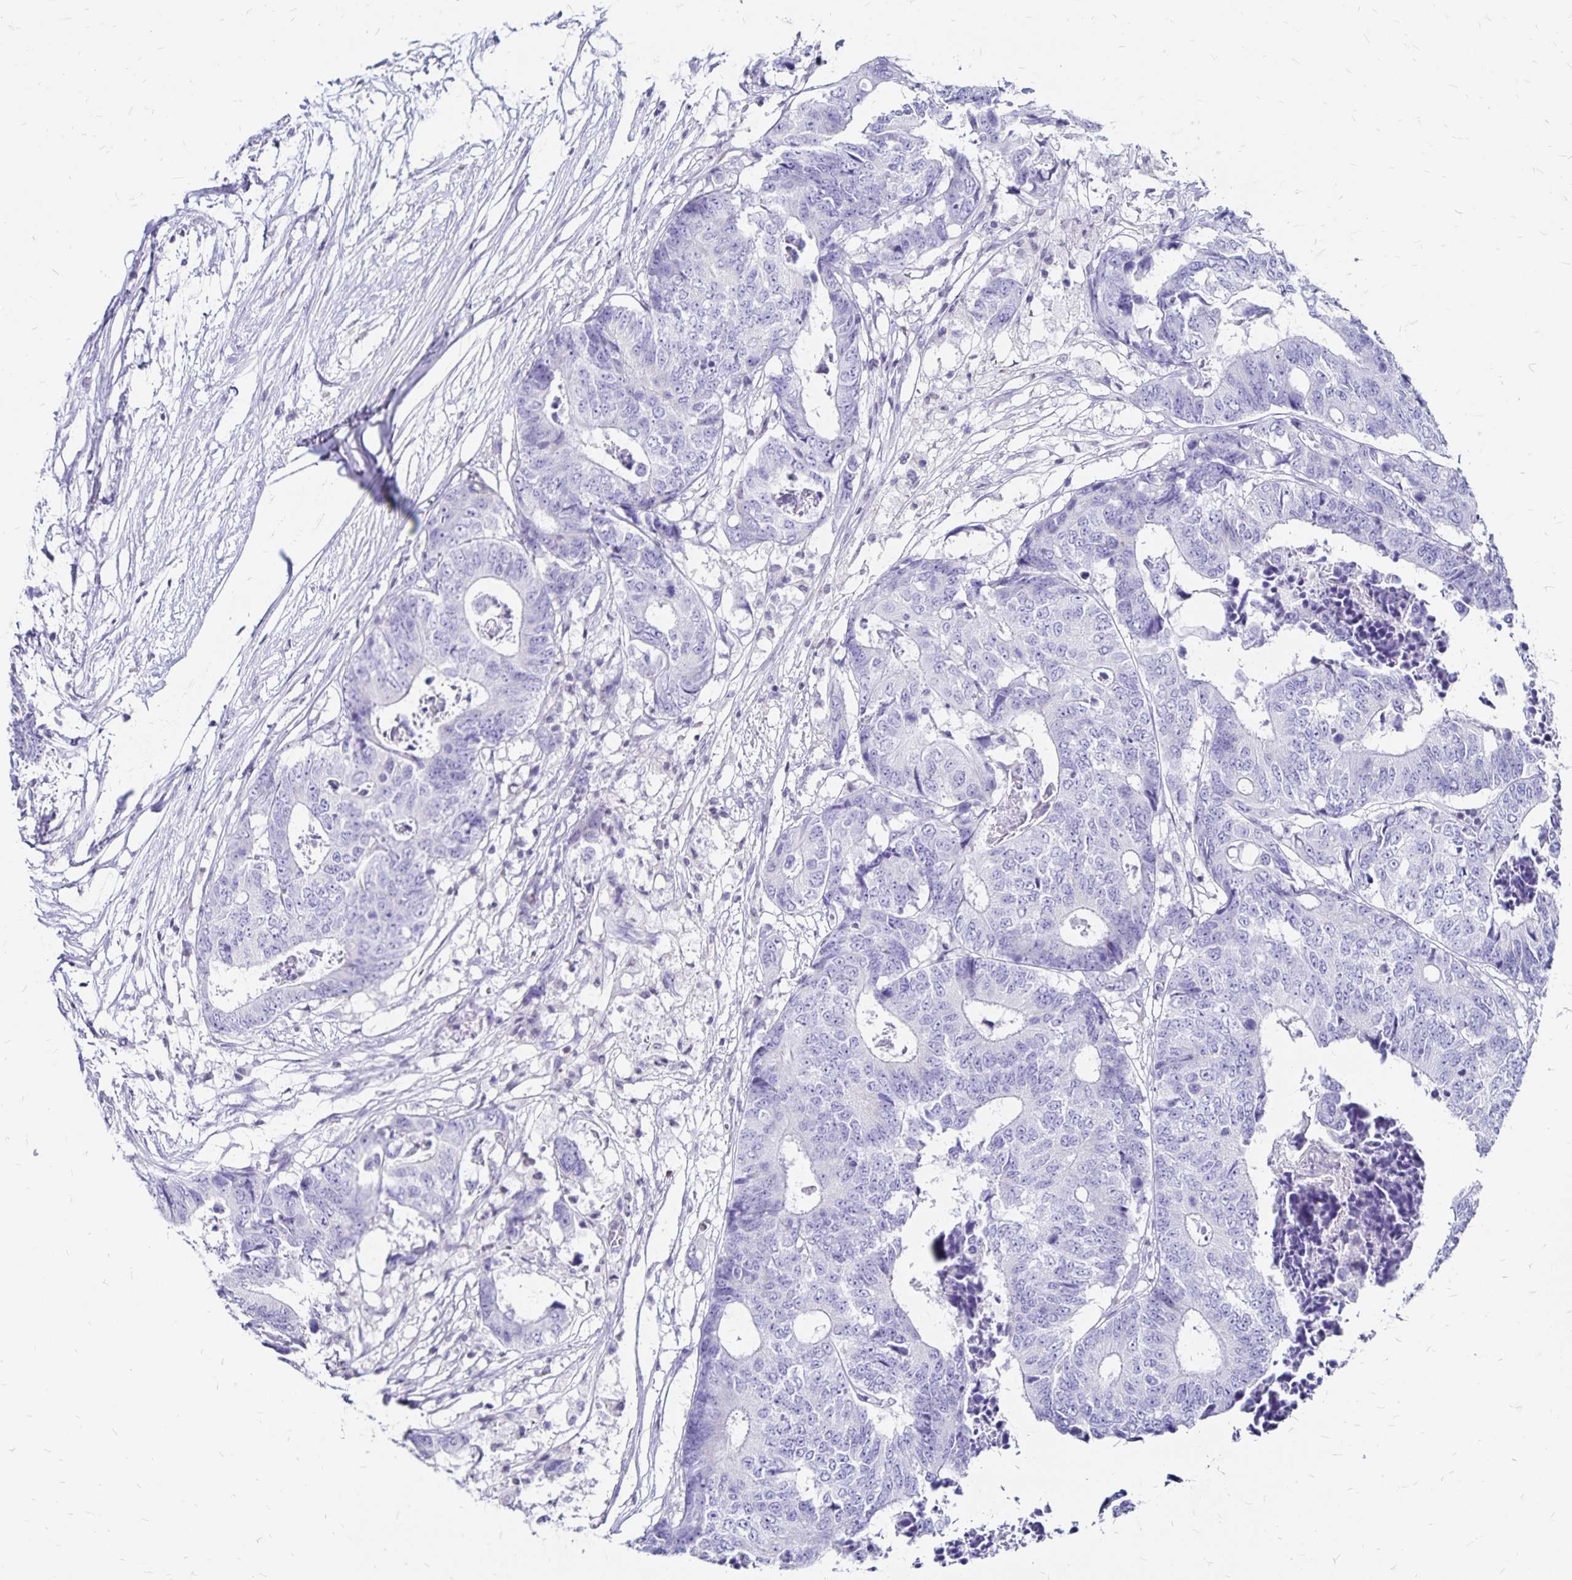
{"staining": {"intensity": "negative", "quantity": "none", "location": "none"}, "tissue": "colorectal cancer", "cell_type": "Tumor cells", "image_type": "cancer", "snomed": [{"axis": "morphology", "description": "Adenocarcinoma, NOS"}, {"axis": "topography", "description": "Colon"}], "caption": "Immunohistochemistry (IHC) image of human colorectal cancer (adenocarcinoma) stained for a protein (brown), which shows no positivity in tumor cells. Nuclei are stained in blue.", "gene": "IKZF1", "patient": {"sex": "female", "age": 48}}